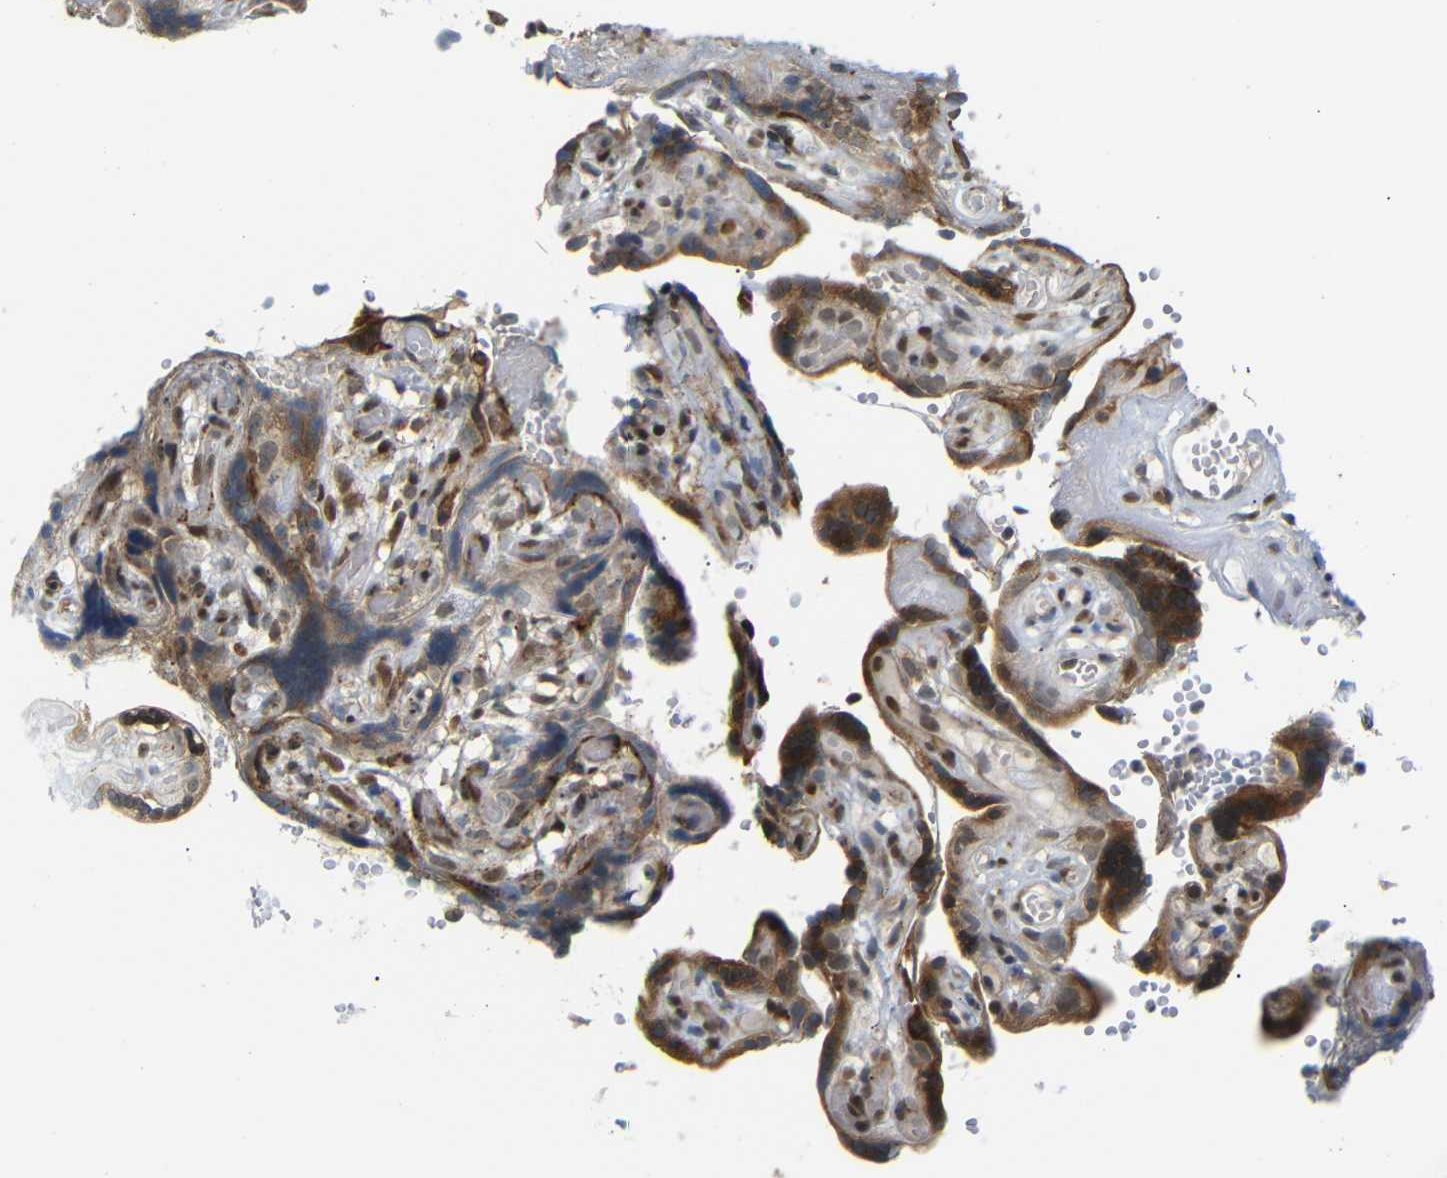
{"staining": {"intensity": "strong", "quantity": "25%-75%", "location": "cytoplasmic/membranous,nuclear"}, "tissue": "placenta", "cell_type": "Decidual cells", "image_type": "normal", "snomed": [{"axis": "morphology", "description": "Normal tissue, NOS"}, {"axis": "topography", "description": "Placenta"}], "caption": "This micrograph exhibits immunohistochemistry staining of normal placenta, with high strong cytoplasmic/membranous,nuclear staining in approximately 25%-75% of decidual cells.", "gene": "SPCS2", "patient": {"sex": "female", "age": 30}}